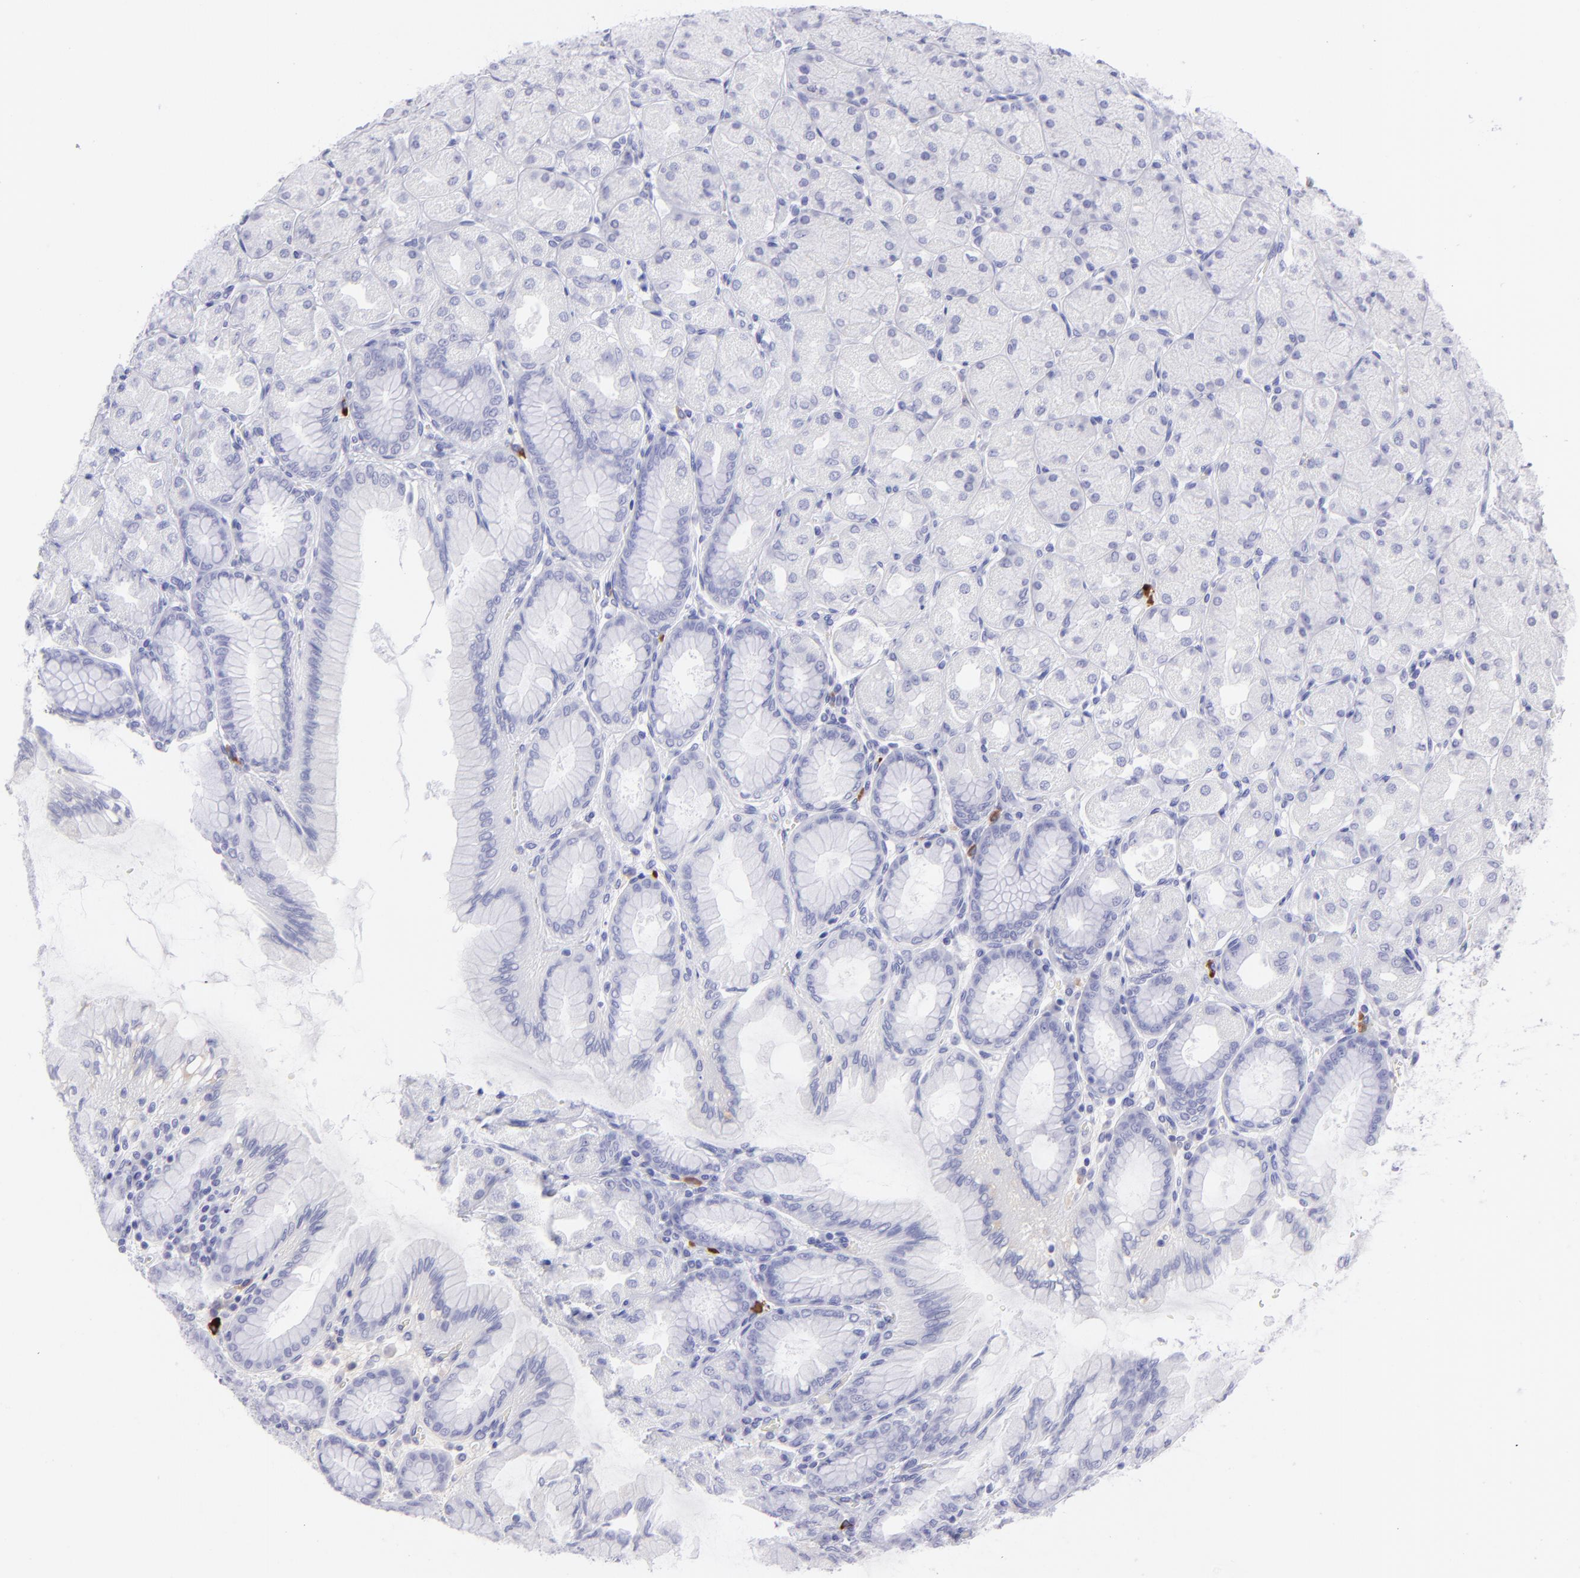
{"staining": {"intensity": "negative", "quantity": "none", "location": "none"}, "tissue": "stomach", "cell_type": "Glandular cells", "image_type": "normal", "snomed": [{"axis": "morphology", "description": "Normal tissue, NOS"}, {"axis": "topography", "description": "Stomach, upper"}], "caption": "Immunohistochemical staining of normal human stomach exhibits no significant staining in glandular cells. (DAB immunohistochemistry (IHC) visualized using brightfield microscopy, high magnification).", "gene": "SLC1A2", "patient": {"sex": "female", "age": 56}}